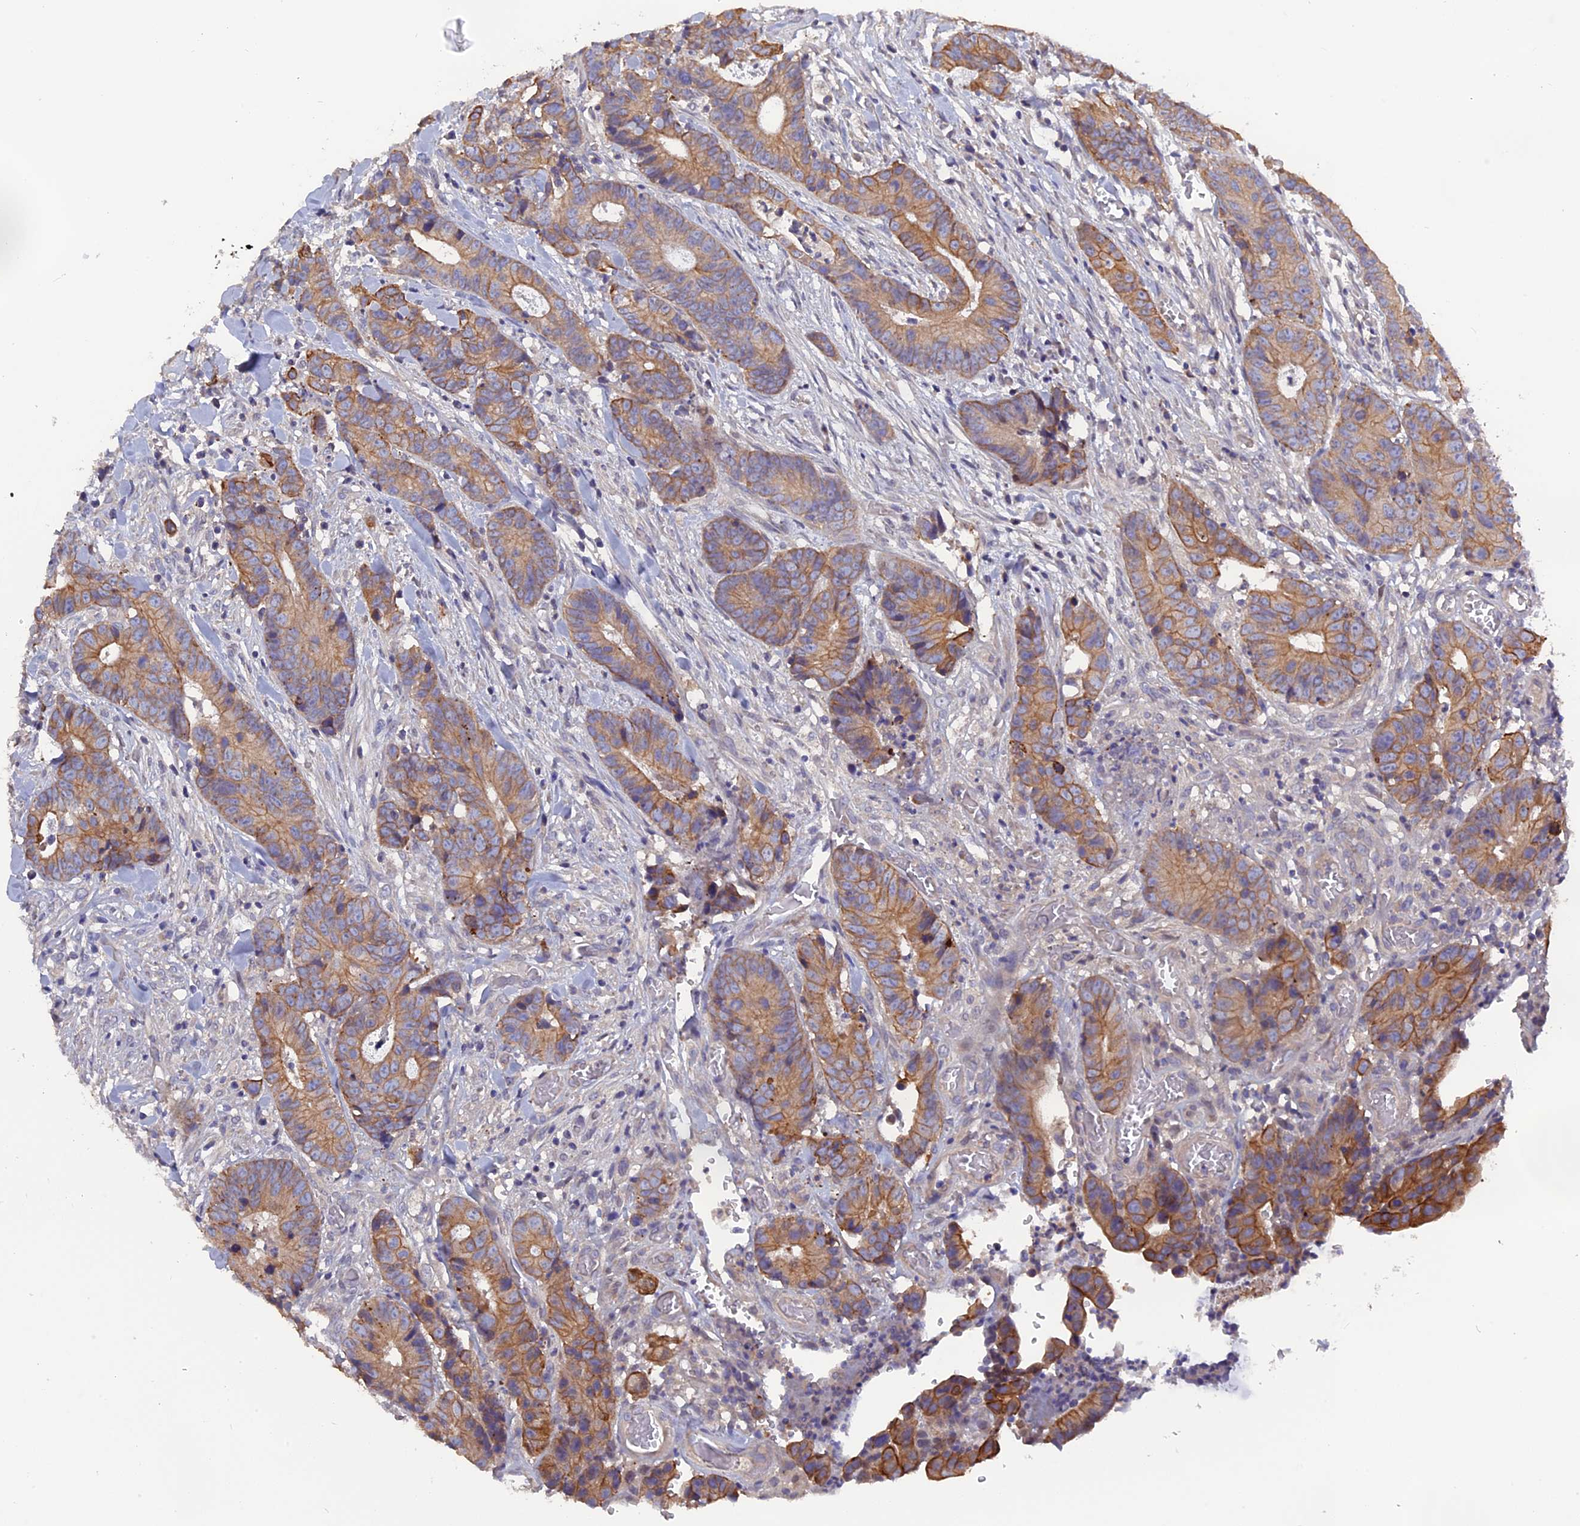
{"staining": {"intensity": "moderate", "quantity": ">75%", "location": "cytoplasmic/membranous"}, "tissue": "colorectal cancer", "cell_type": "Tumor cells", "image_type": "cancer", "snomed": [{"axis": "morphology", "description": "Adenocarcinoma, NOS"}, {"axis": "topography", "description": "Colon"}], "caption": "A micrograph of colorectal cancer stained for a protein exhibits moderate cytoplasmic/membranous brown staining in tumor cells. Using DAB (brown) and hematoxylin (blue) stains, captured at high magnification using brightfield microscopy.", "gene": "ZCCHC2", "patient": {"sex": "female", "age": 57}}